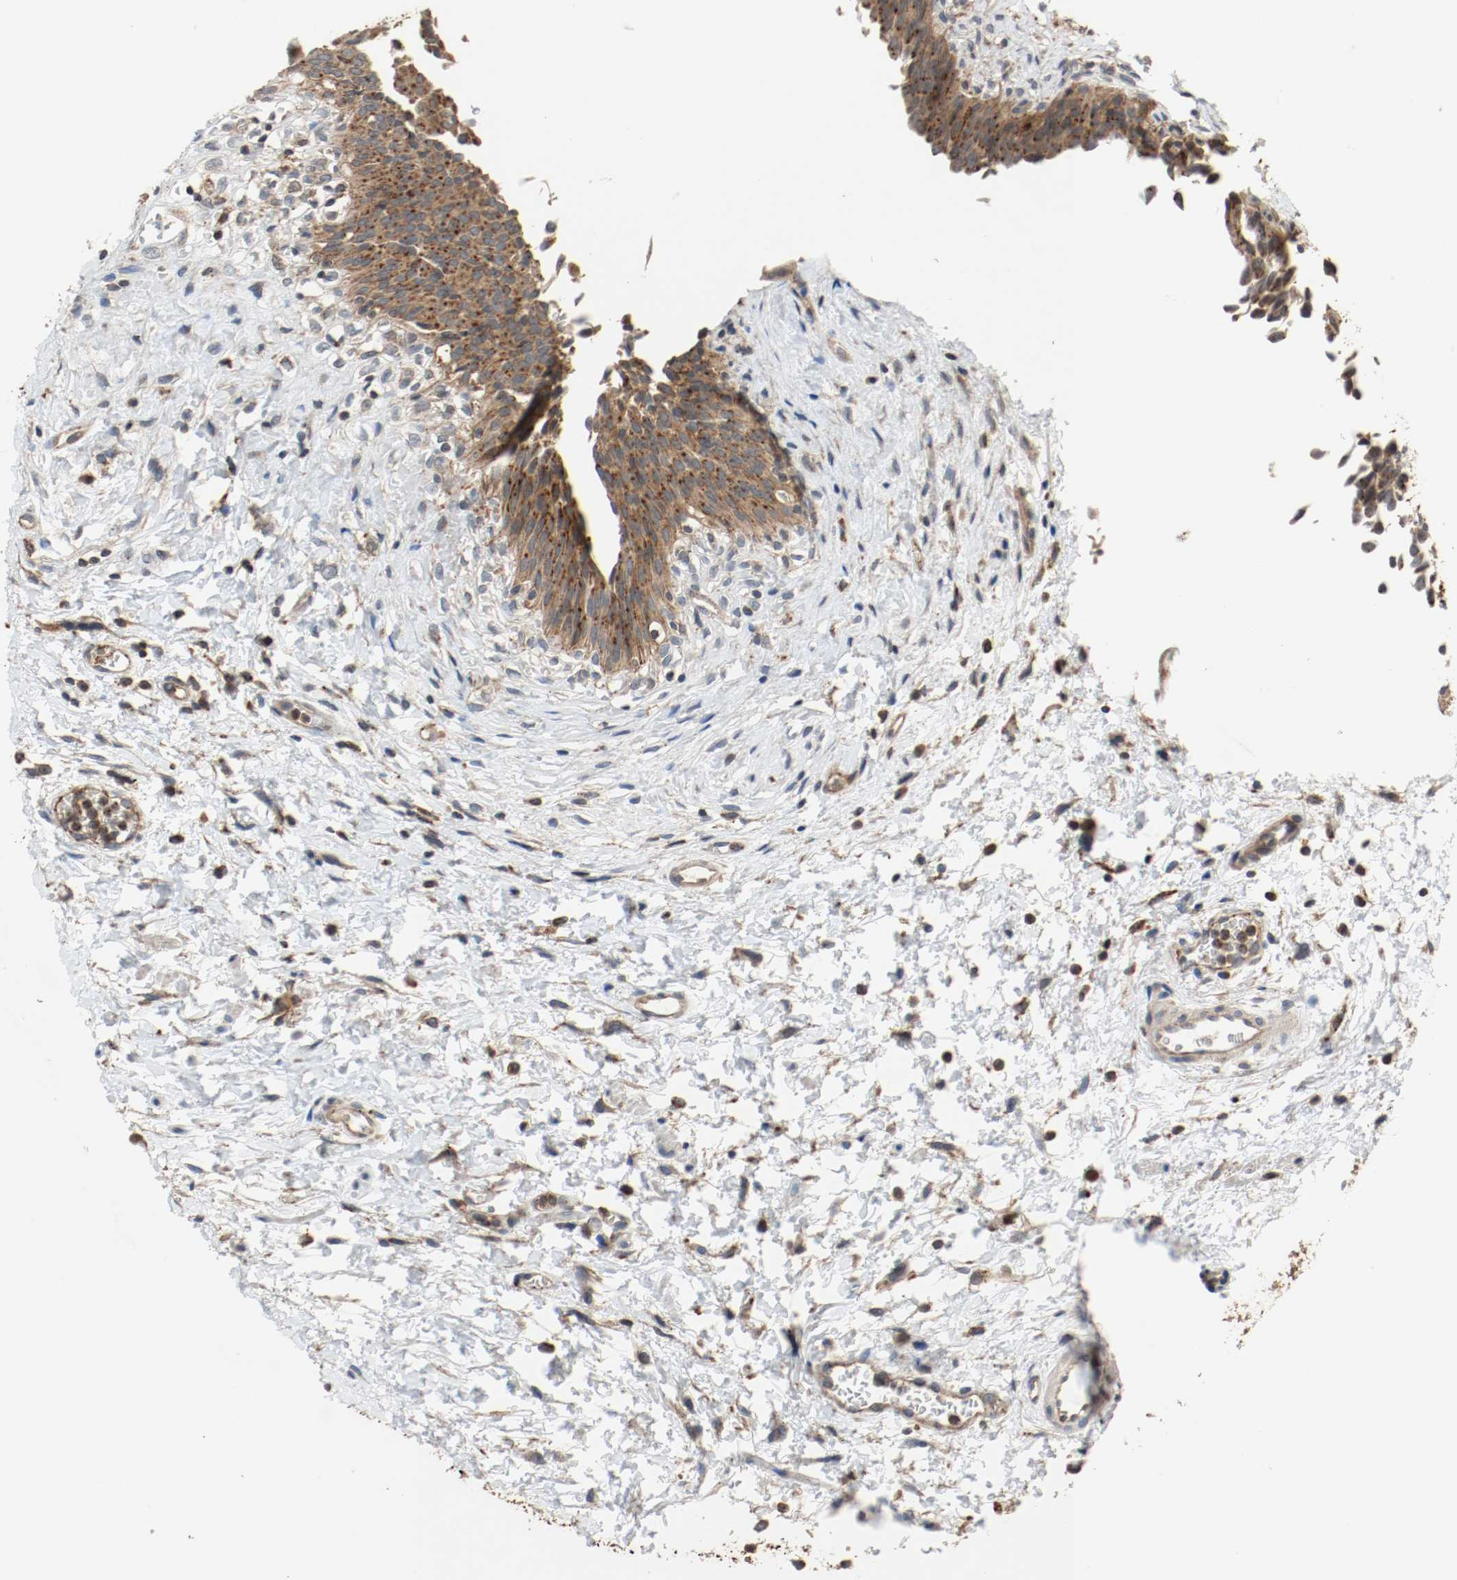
{"staining": {"intensity": "strong", "quantity": ">75%", "location": "cytoplasmic/membranous"}, "tissue": "urinary bladder", "cell_type": "Urothelial cells", "image_type": "normal", "snomed": [{"axis": "morphology", "description": "Normal tissue, NOS"}, {"axis": "morphology", "description": "Dysplasia, NOS"}, {"axis": "topography", "description": "Urinary bladder"}], "caption": "Protein staining of benign urinary bladder demonstrates strong cytoplasmic/membranous staining in about >75% of urothelial cells.", "gene": "LAMP2", "patient": {"sex": "male", "age": 35}}